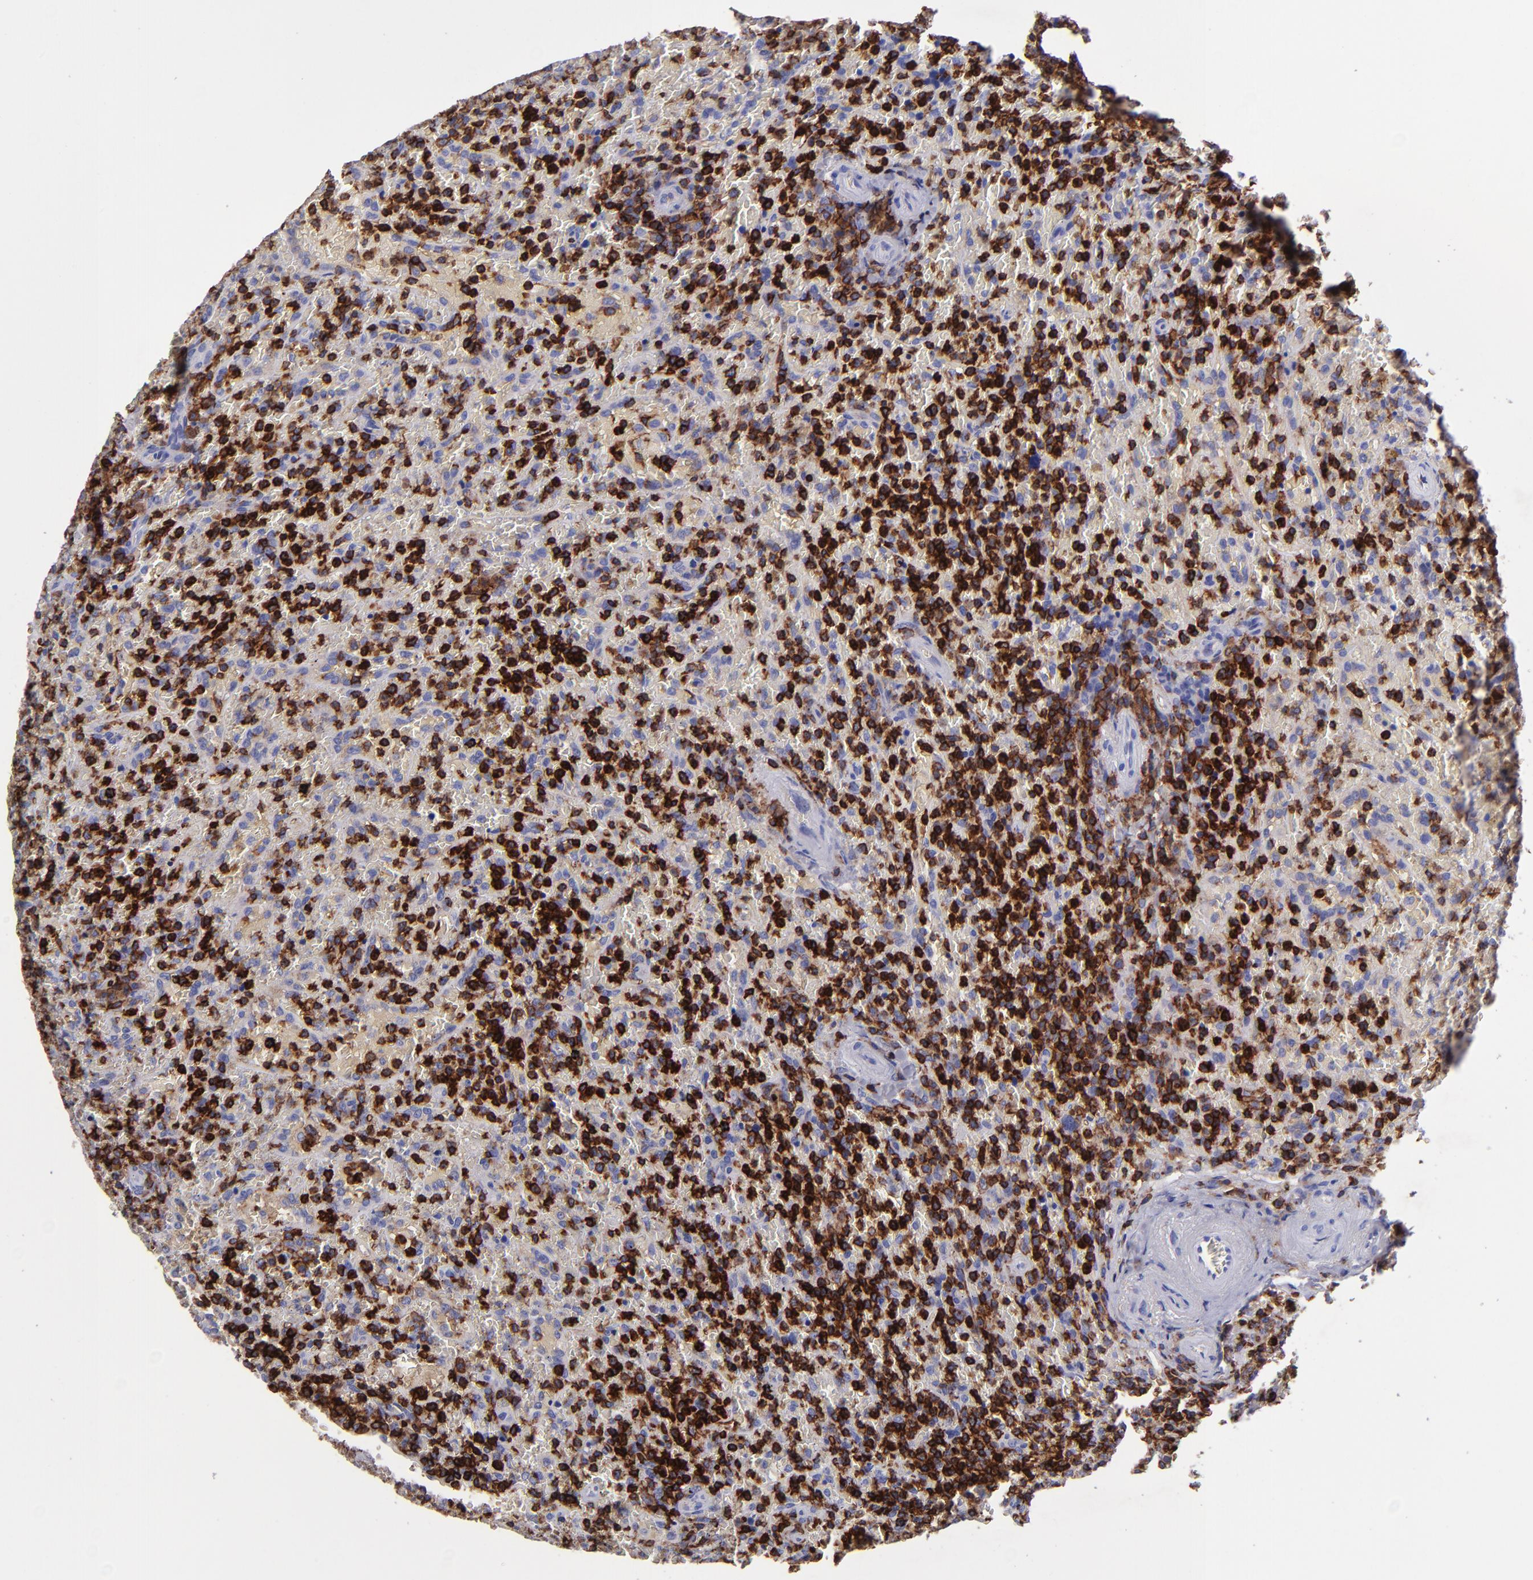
{"staining": {"intensity": "strong", "quantity": ">75%", "location": "cytoplasmic/membranous"}, "tissue": "lymphoma", "cell_type": "Tumor cells", "image_type": "cancer", "snomed": [{"axis": "morphology", "description": "Malignant lymphoma, non-Hodgkin's type, High grade"}, {"axis": "topography", "description": "Spleen"}, {"axis": "topography", "description": "Lymph node"}], "caption": "This image exhibits immunohistochemistry staining of human lymphoma, with high strong cytoplasmic/membranous expression in approximately >75% of tumor cells.", "gene": "ICAM3", "patient": {"sex": "female", "age": 70}}